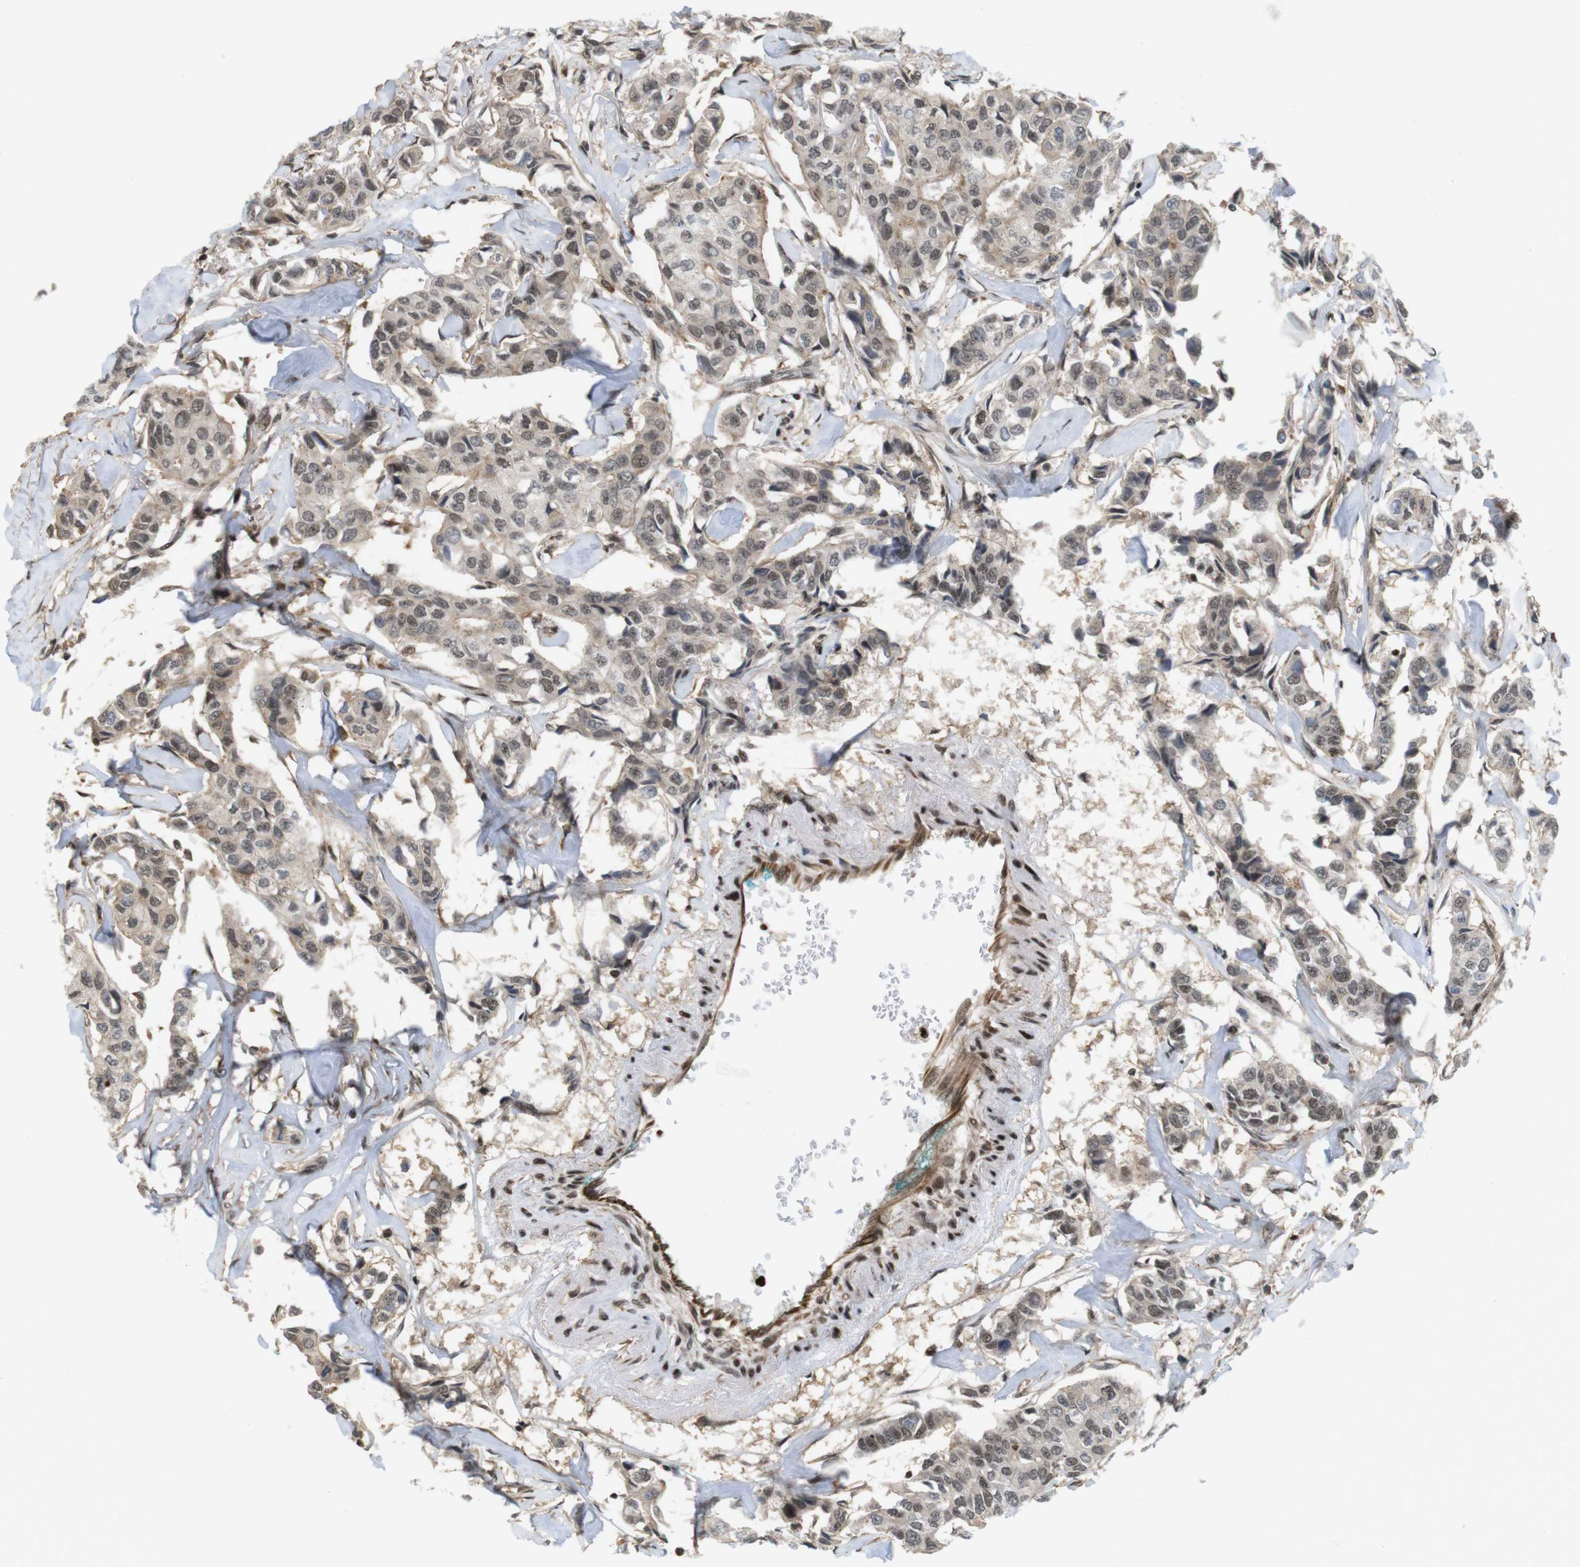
{"staining": {"intensity": "weak", "quantity": ">75%", "location": "nuclear"}, "tissue": "breast cancer", "cell_type": "Tumor cells", "image_type": "cancer", "snomed": [{"axis": "morphology", "description": "Duct carcinoma"}, {"axis": "topography", "description": "Breast"}], "caption": "IHC histopathology image of human intraductal carcinoma (breast) stained for a protein (brown), which displays low levels of weak nuclear staining in approximately >75% of tumor cells.", "gene": "SP2", "patient": {"sex": "female", "age": 80}}